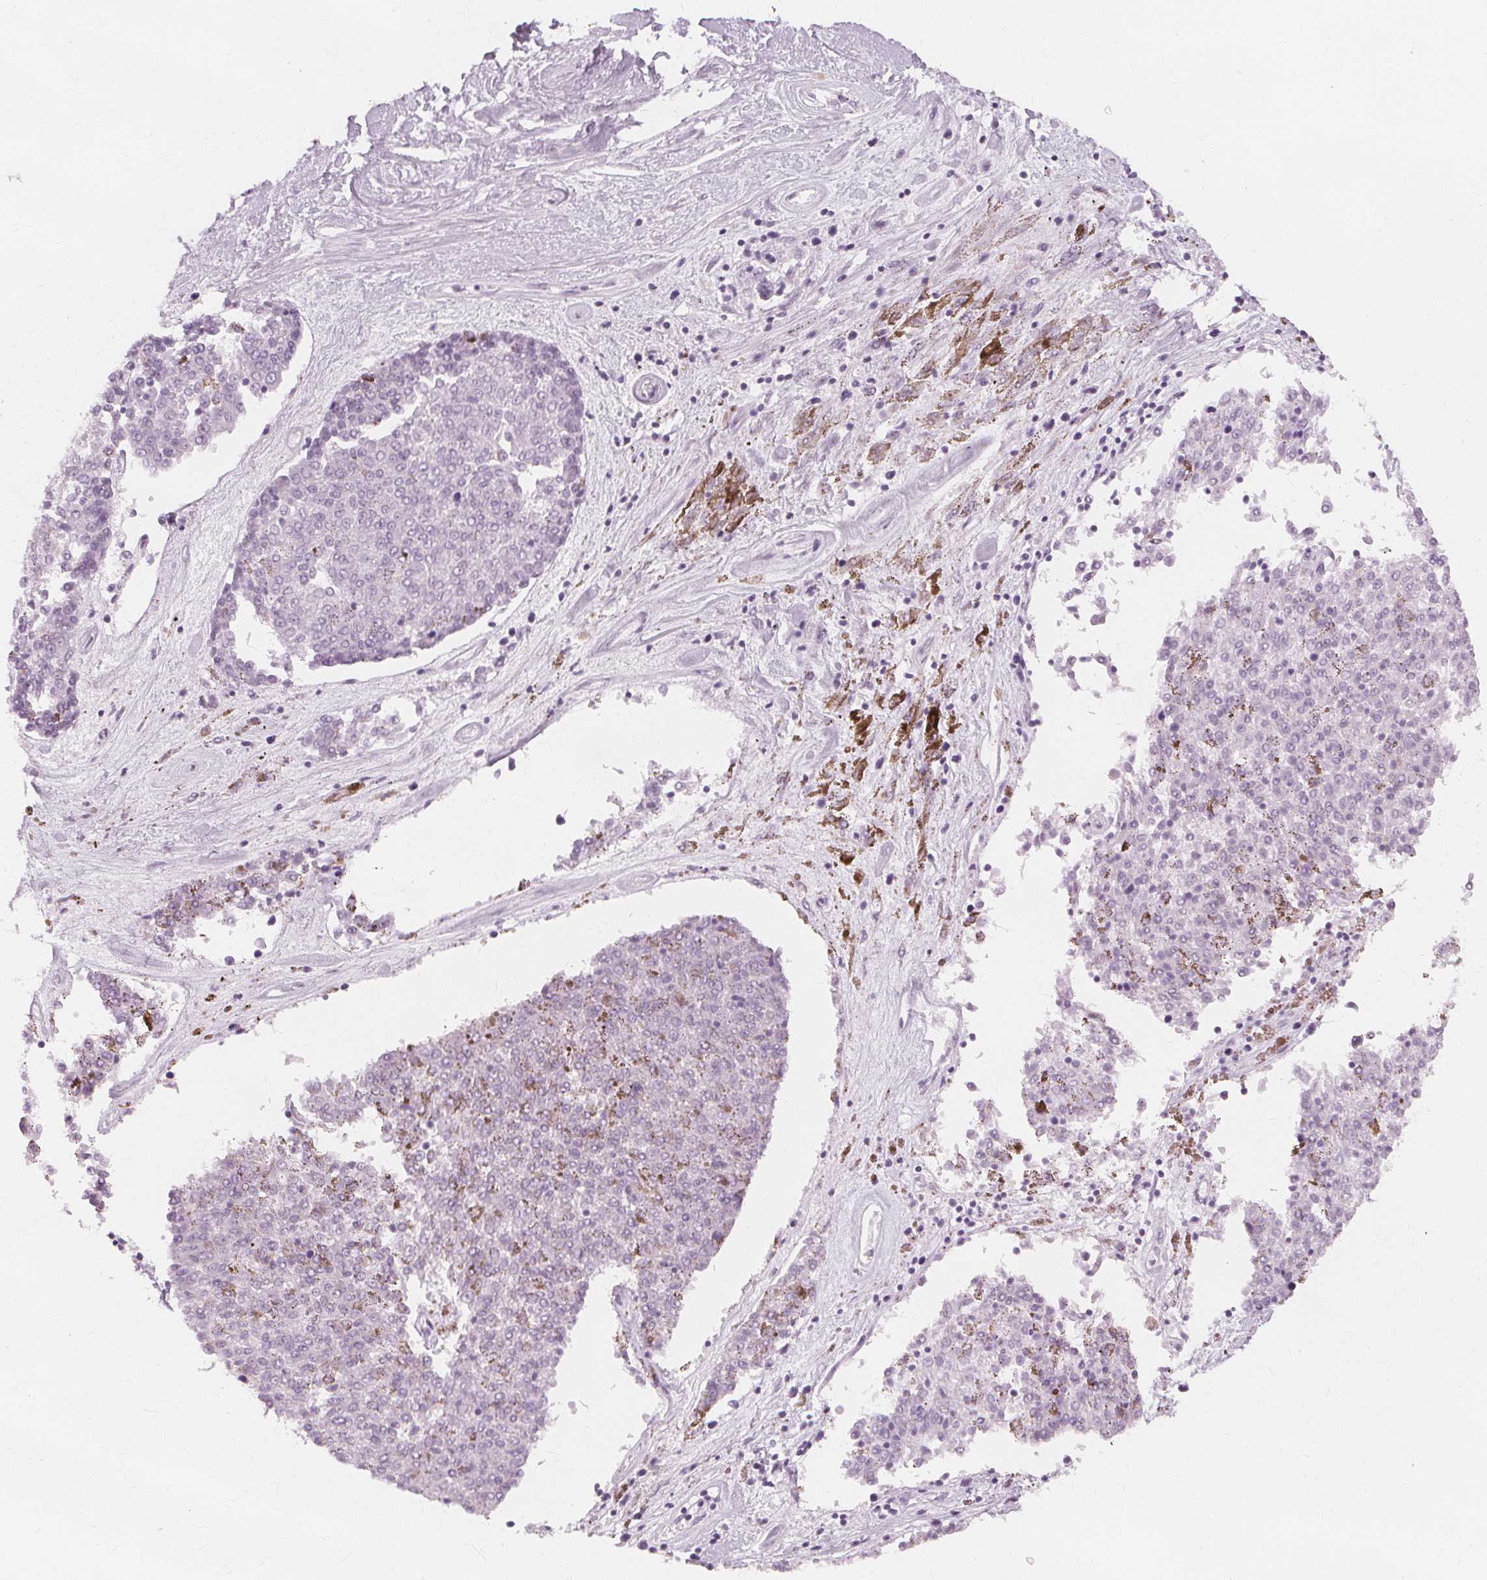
{"staining": {"intensity": "negative", "quantity": "none", "location": "none"}, "tissue": "melanoma", "cell_type": "Tumor cells", "image_type": "cancer", "snomed": [{"axis": "morphology", "description": "Malignant melanoma, NOS"}, {"axis": "topography", "description": "Skin"}], "caption": "Immunohistochemical staining of melanoma displays no significant expression in tumor cells.", "gene": "TFF1", "patient": {"sex": "female", "age": 72}}